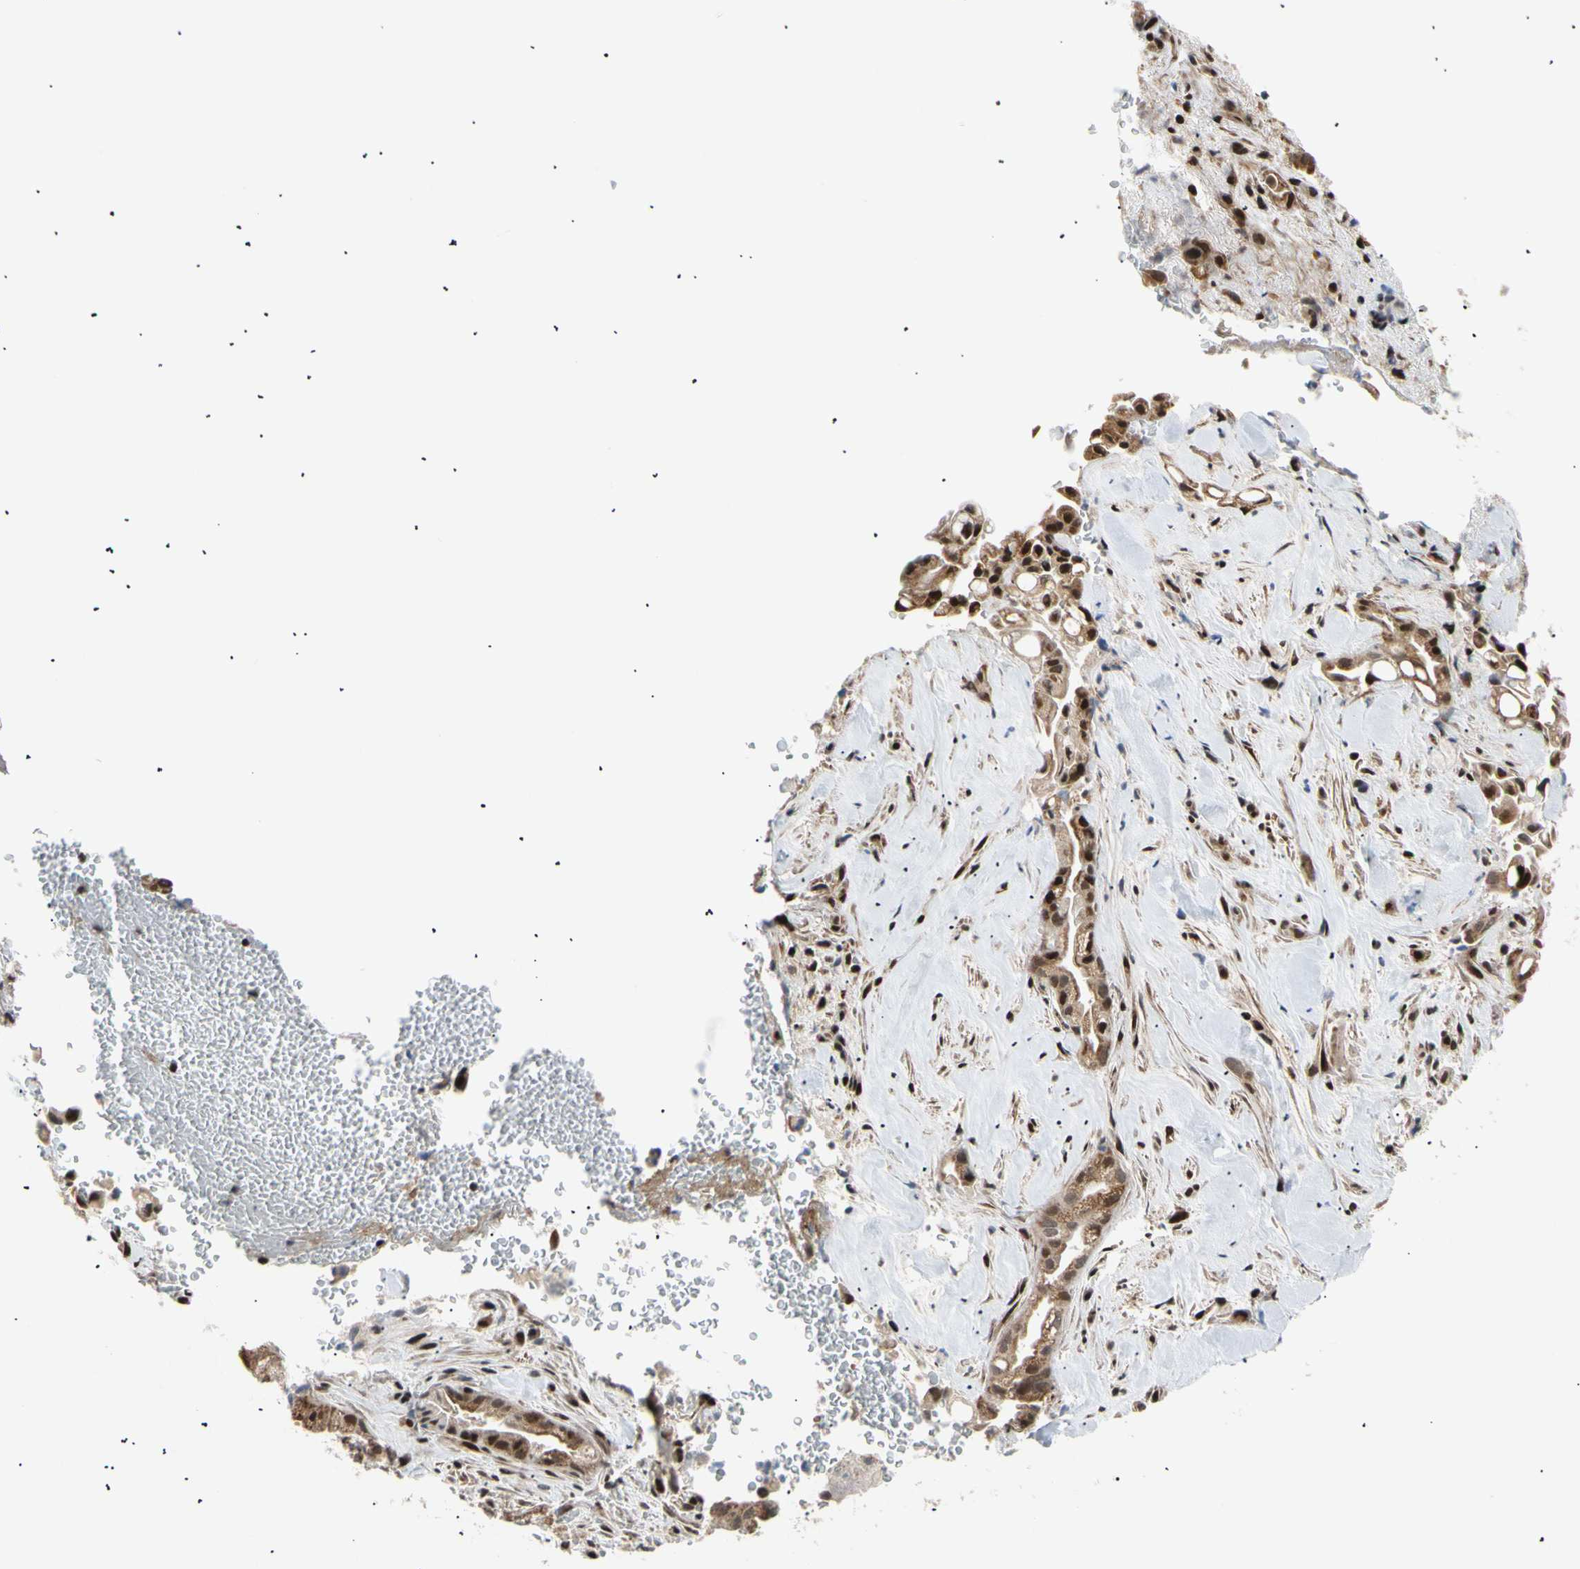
{"staining": {"intensity": "strong", "quantity": "25%-75%", "location": "cytoplasmic/membranous,nuclear"}, "tissue": "liver cancer", "cell_type": "Tumor cells", "image_type": "cancer", "snomed": [{"axis": "morphology", "description": "Cholangiocarcinoma"}, {"axis": "topography", "description": "Liver"}], "caption": "Immunohistochemistry photomicrograph of human cholangiocarcinoma (liver) stained for a protein (brown), which exhibits high levels of strong cytoplasmic/membranous and nuclear staining in approximately 25%-75% of tumor cells.", "gene": "E2F1", "patient": {"sex": "female", "age": 68}}